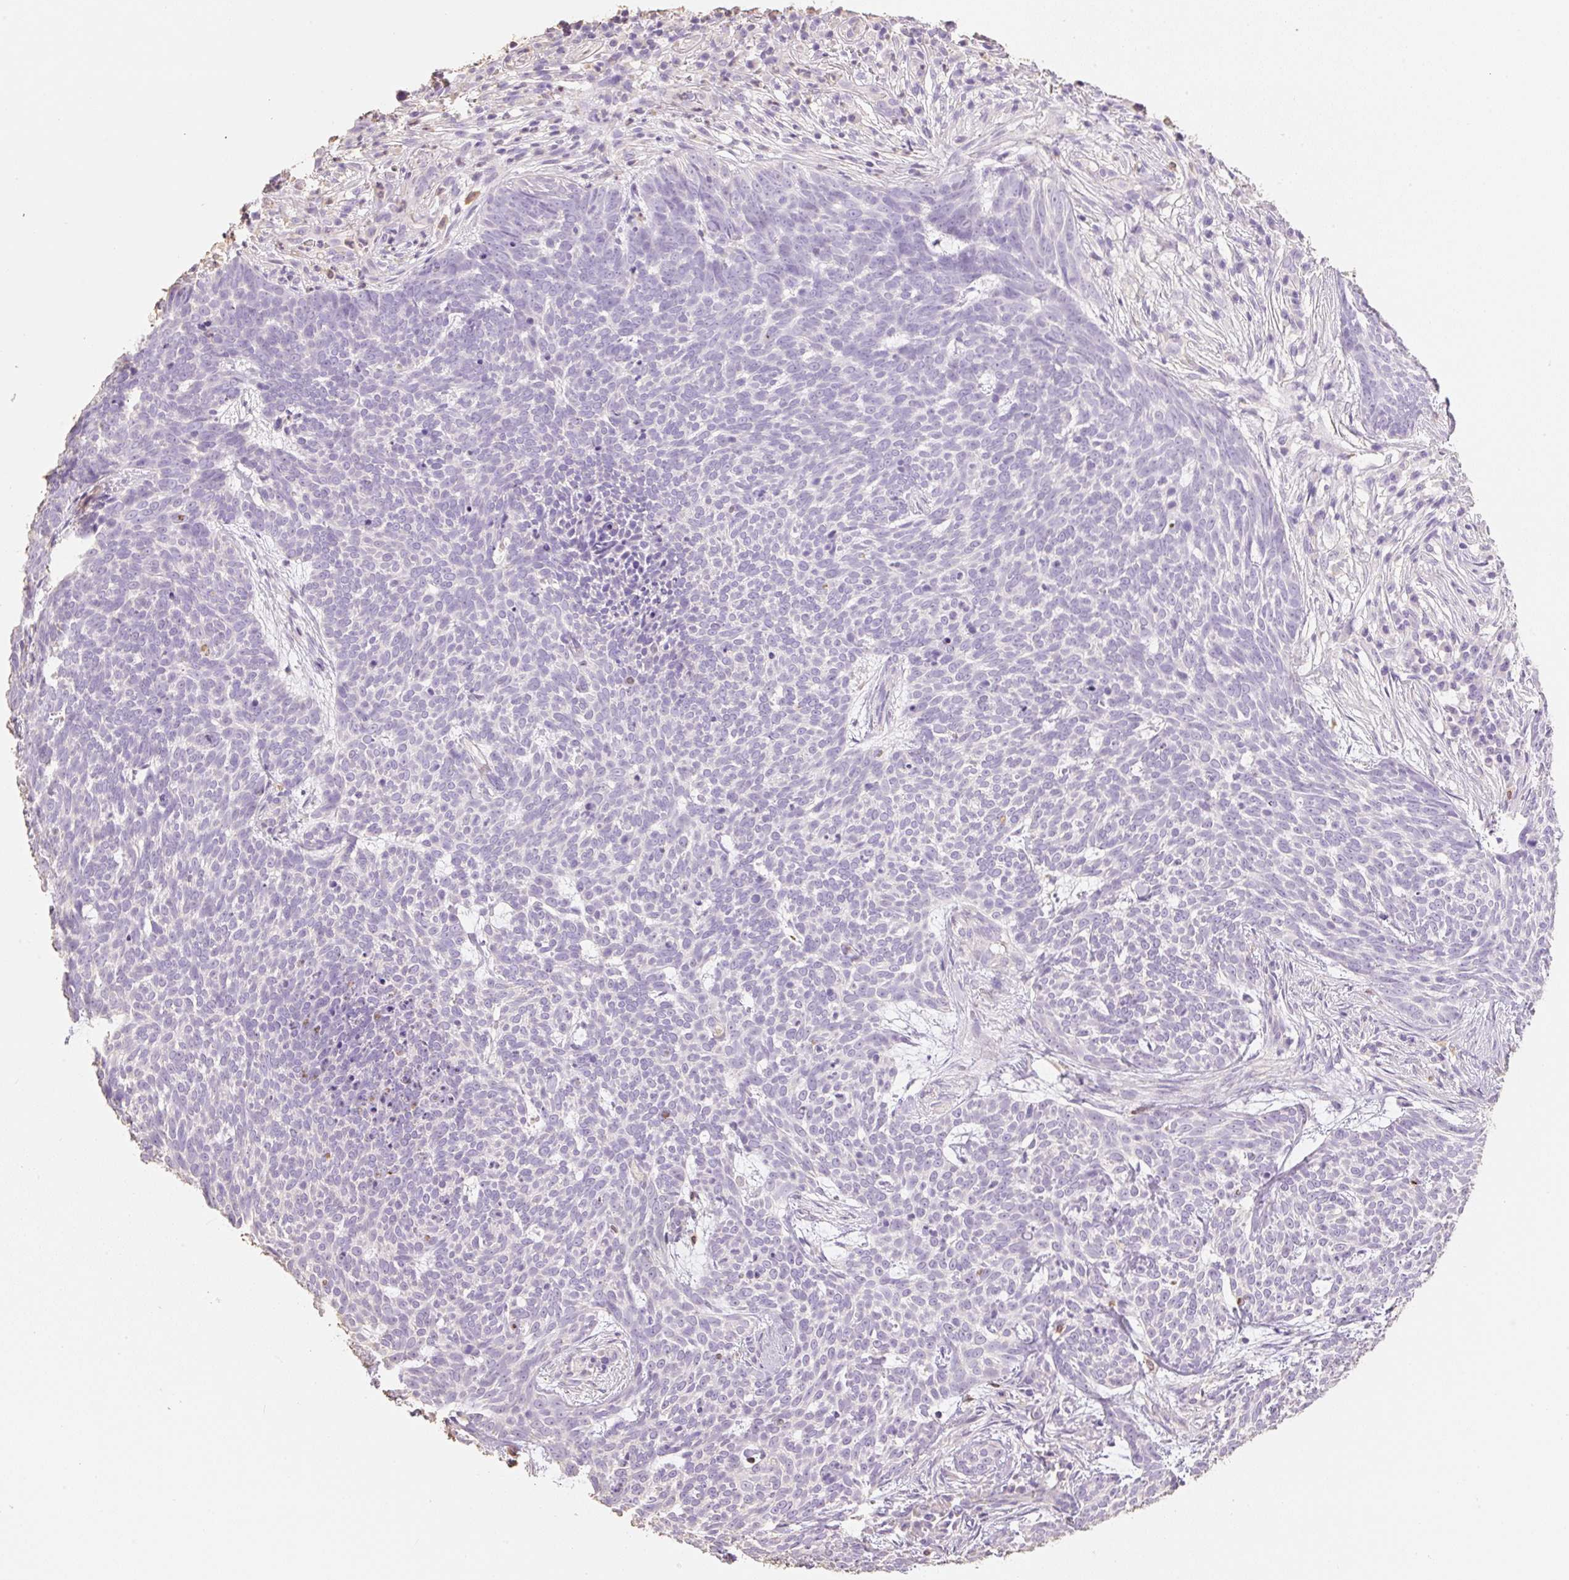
{"staining": {"intensity": "negative", "quantity": "none", "location": "none"}, "tissue": "skin cancer", "cell_type": "Tumor cells", "image_type": "cancer", "snomed": [{"axis": "morphology", "description": "Basal cell carcinoma"}, {"axis": "topography", "description": "Skin"}], "caption": "This is an immunohistochemistry image of human skin basal cell carcinoma. There is no positivity in tumor cells.", "gene": "MBOAT7", "patient": {"sex": "female", "age": 93}}